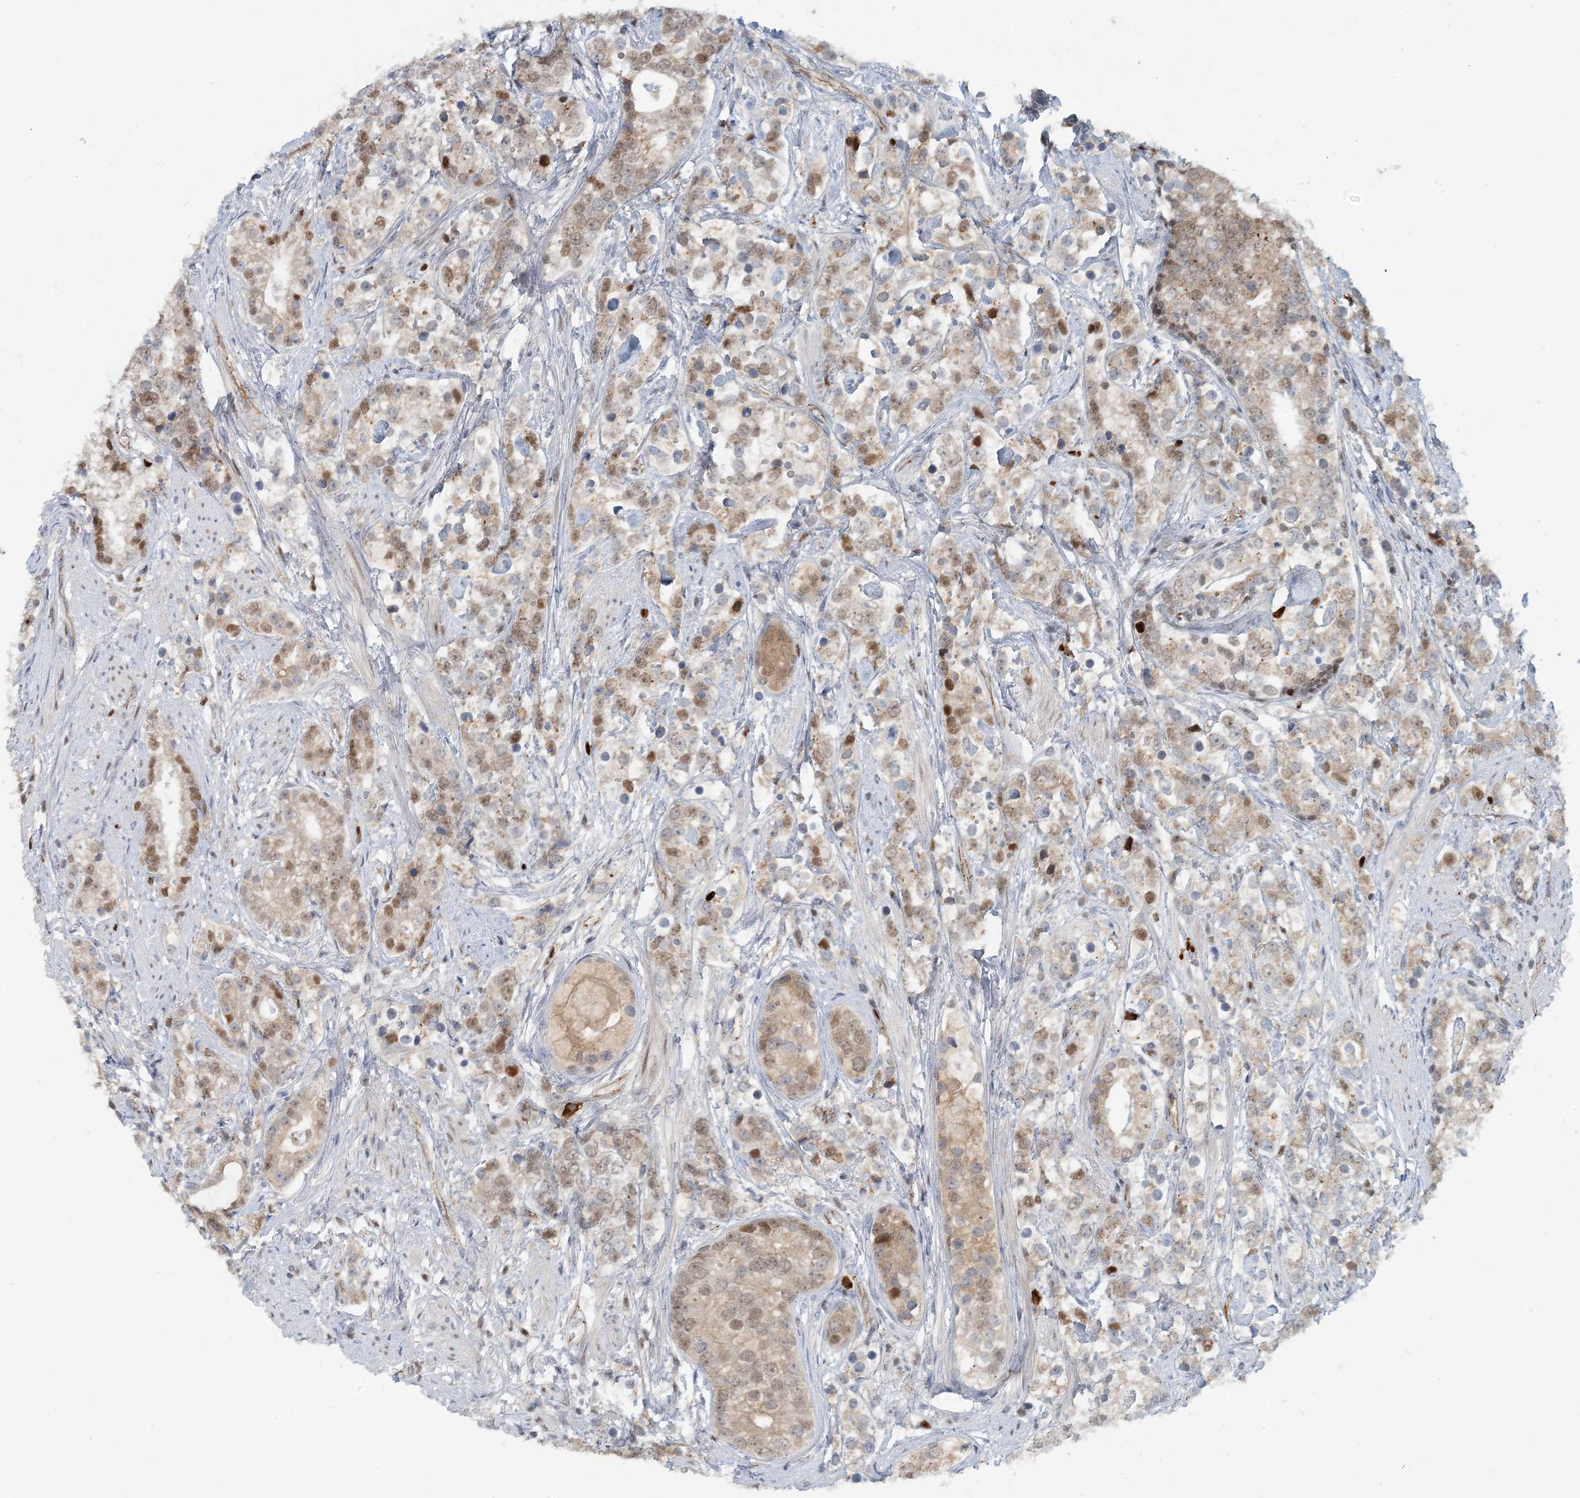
{"staining": {"intensity": "weak", "quantity": ">75%", "location": "cytoplasmic/membranous,nuclear"}, "tissue": "prostate cancer", "cell_type": "Tumor cells", "image_type": "cancer", "snomed": [{"axis": "morphology", "description": "Adenocarcinoma, High grade"}, {"axis": "topography", "description": "Prostate"}], "caption": "This histopathology image displays prostate cancer (high-grade adenocarcinoma) stained with IHC to label a protein in brown. The cytoplasmic/membranous and nuclear of tumor cells show weak positivity for the protein. Nuclei are counter-stained blue.", "gene": "AK9", "patient": {"sex": "male", "age": 69}}